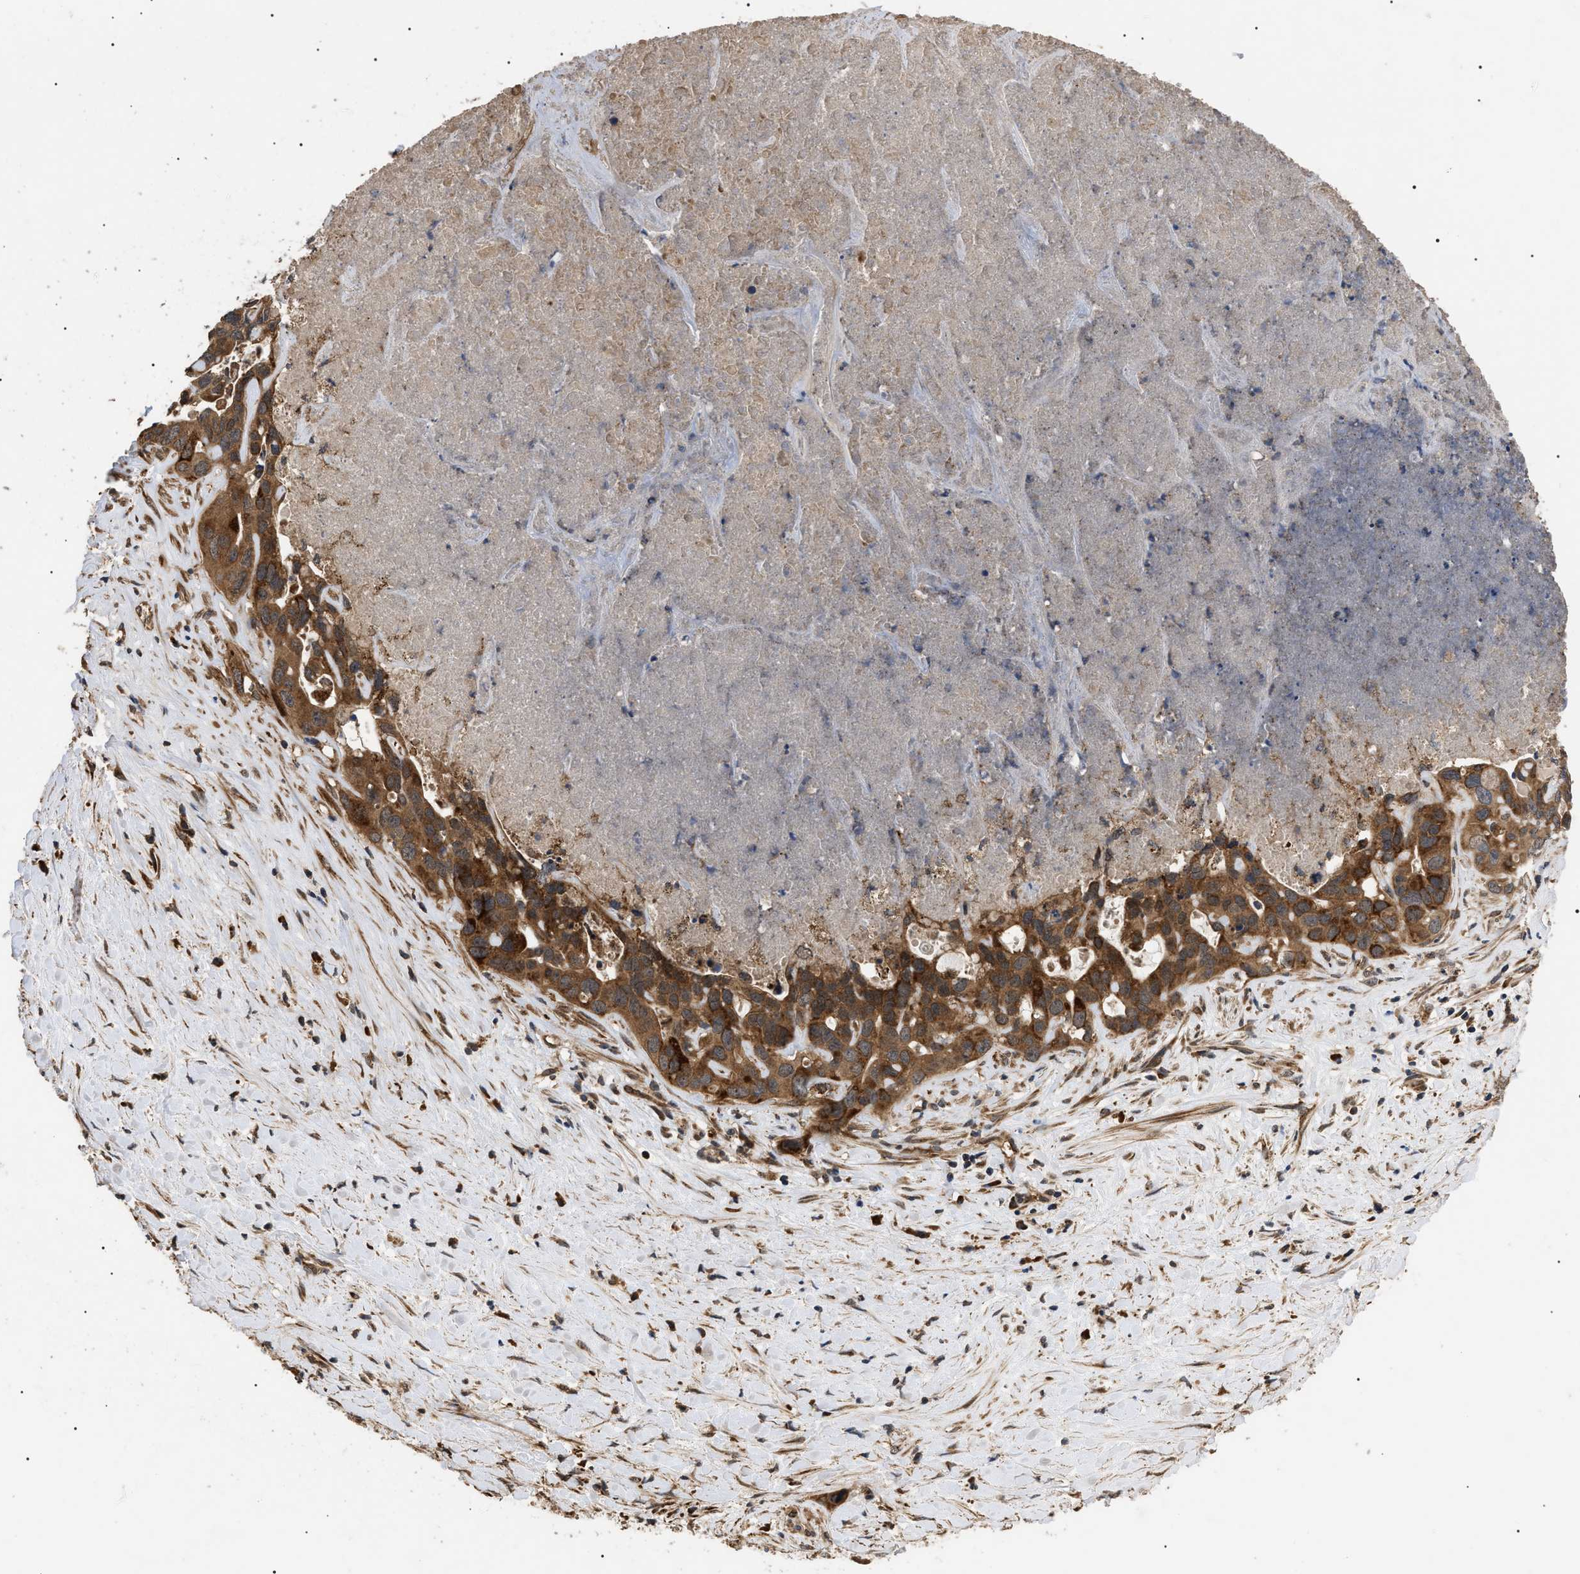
{"staining": {"intensity": "strong", "quantity": ">75%", "location": "cytoplasmic/membranous,nuclear"}, "tissue": "liver cancer", "cell_type": "Tumor cells", "image_type": "cancer", "snomed": [{"axis": "morphology", "description": "Cholangiocarcinoma"}, {"axis": "topography", "description": "Liver"}], "caption": "Immunohistochemical staining of cholangiocarcinoma (liver) exhibits strong cytoplasmic/membranous and nuclear protein staining in about >75% of tumor cells. Using DAB (3,3'-diaminobenzidine) (brown) and hematoxylin (blue) stains, captured at high magnification using brightfield microscopy.", "gene": "ASTL", "patient": {"sex": "female", "age": 65}}